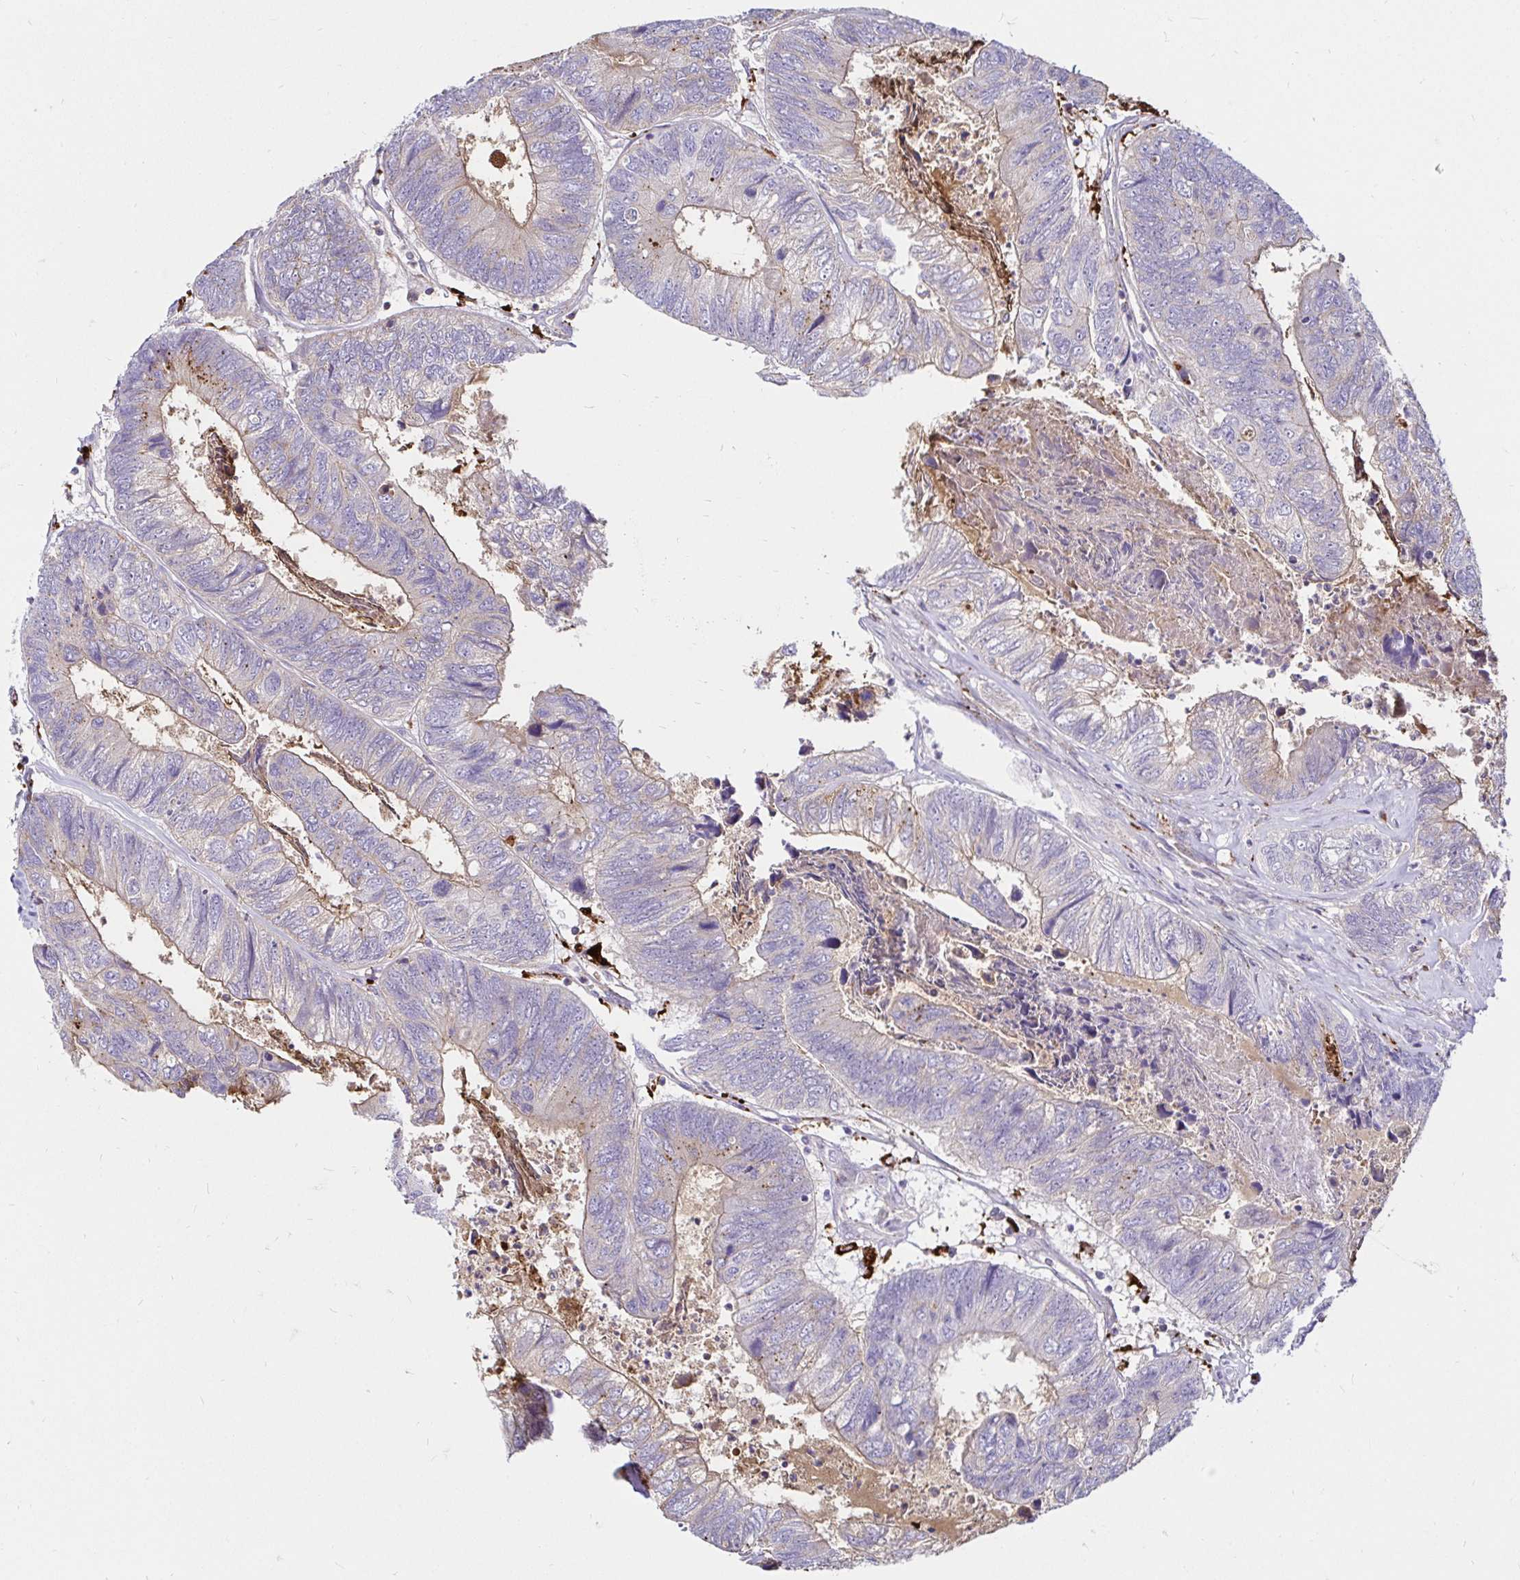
{"staining": {"intensity": "moderate", "quantity": "<25%", "location": "cytoplasmic/membranous"}, "tissue": "colorectal cancer", "cell_type": "Tumor cells", "image_type": "cancer", "snomed": [{"axis": "morphology", "description": "Adenocarcinoma, NOS"}, {"axis": "topography", "description": "Colon"}], "caption": "Colorectal cancer (adenocarcinoma) stained with a protein marker demonstrates moderate staining in tumor cells.", "gene": "FUCA1", "patient": {"sex": "female", "age": 67}}